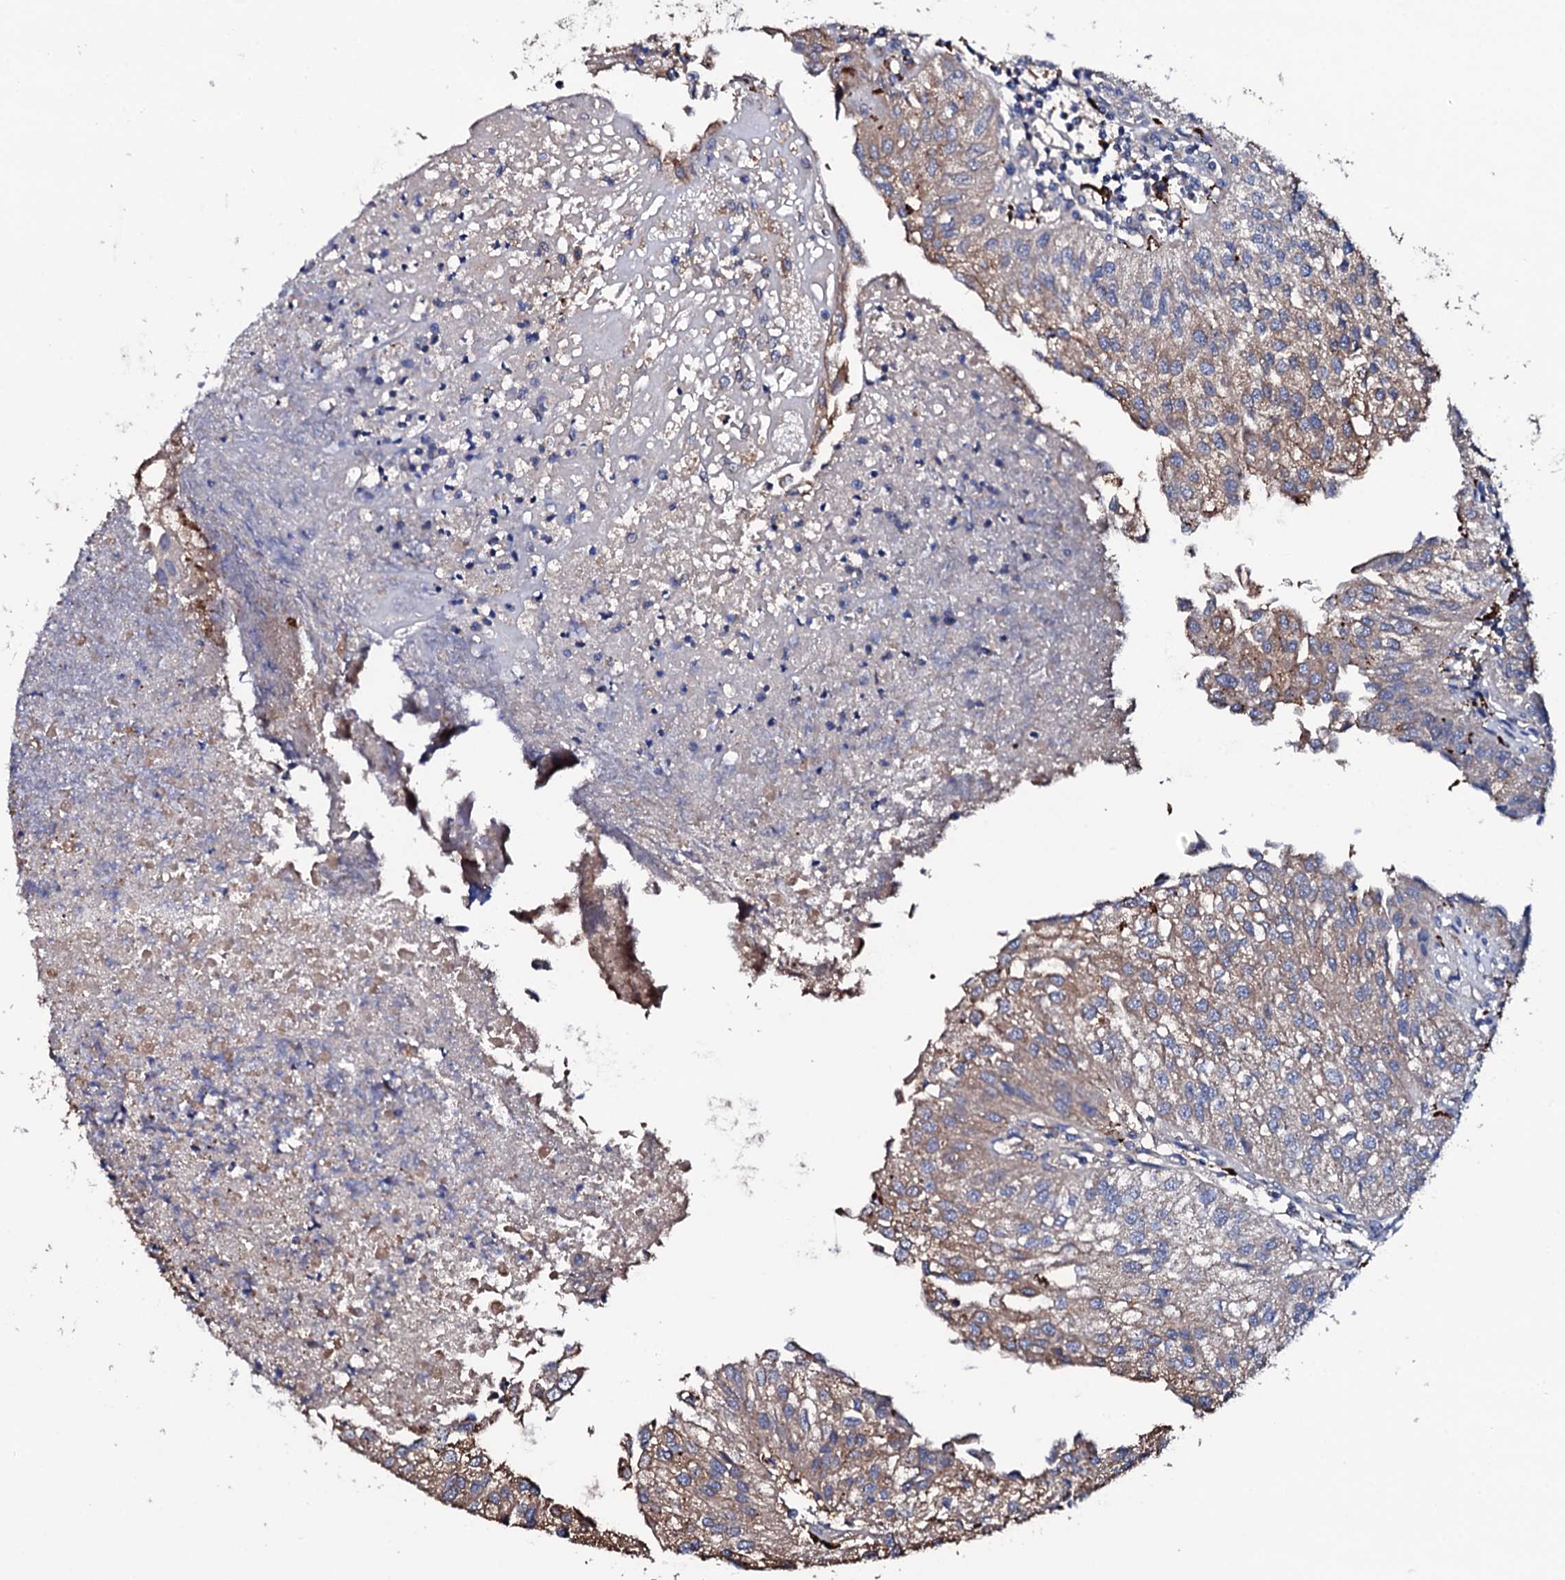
{"staining": {"intensity": "weak", "quantity": "25%-75%", "location": "cytoplasmic/membranous"}, "tissue": "urothelial cancer", "cell_type": "Tumor cells", "image_type": "cancer", "snomed": [{"axis": "morphology", "description": "Urothelial carcinoma, Low grade"}, {"axis": "topography", "description": "Urinary bladder"}], "caption": "IHC (DAB (3,3'-diaminobenzidine)) staining of urothelial cancer shows weak cytoplasmic/membranous protein positivity in about 25%-75% of tumor cells.", "gene": "TCAF2", "patient": {"sex": "female", "age": 89}}